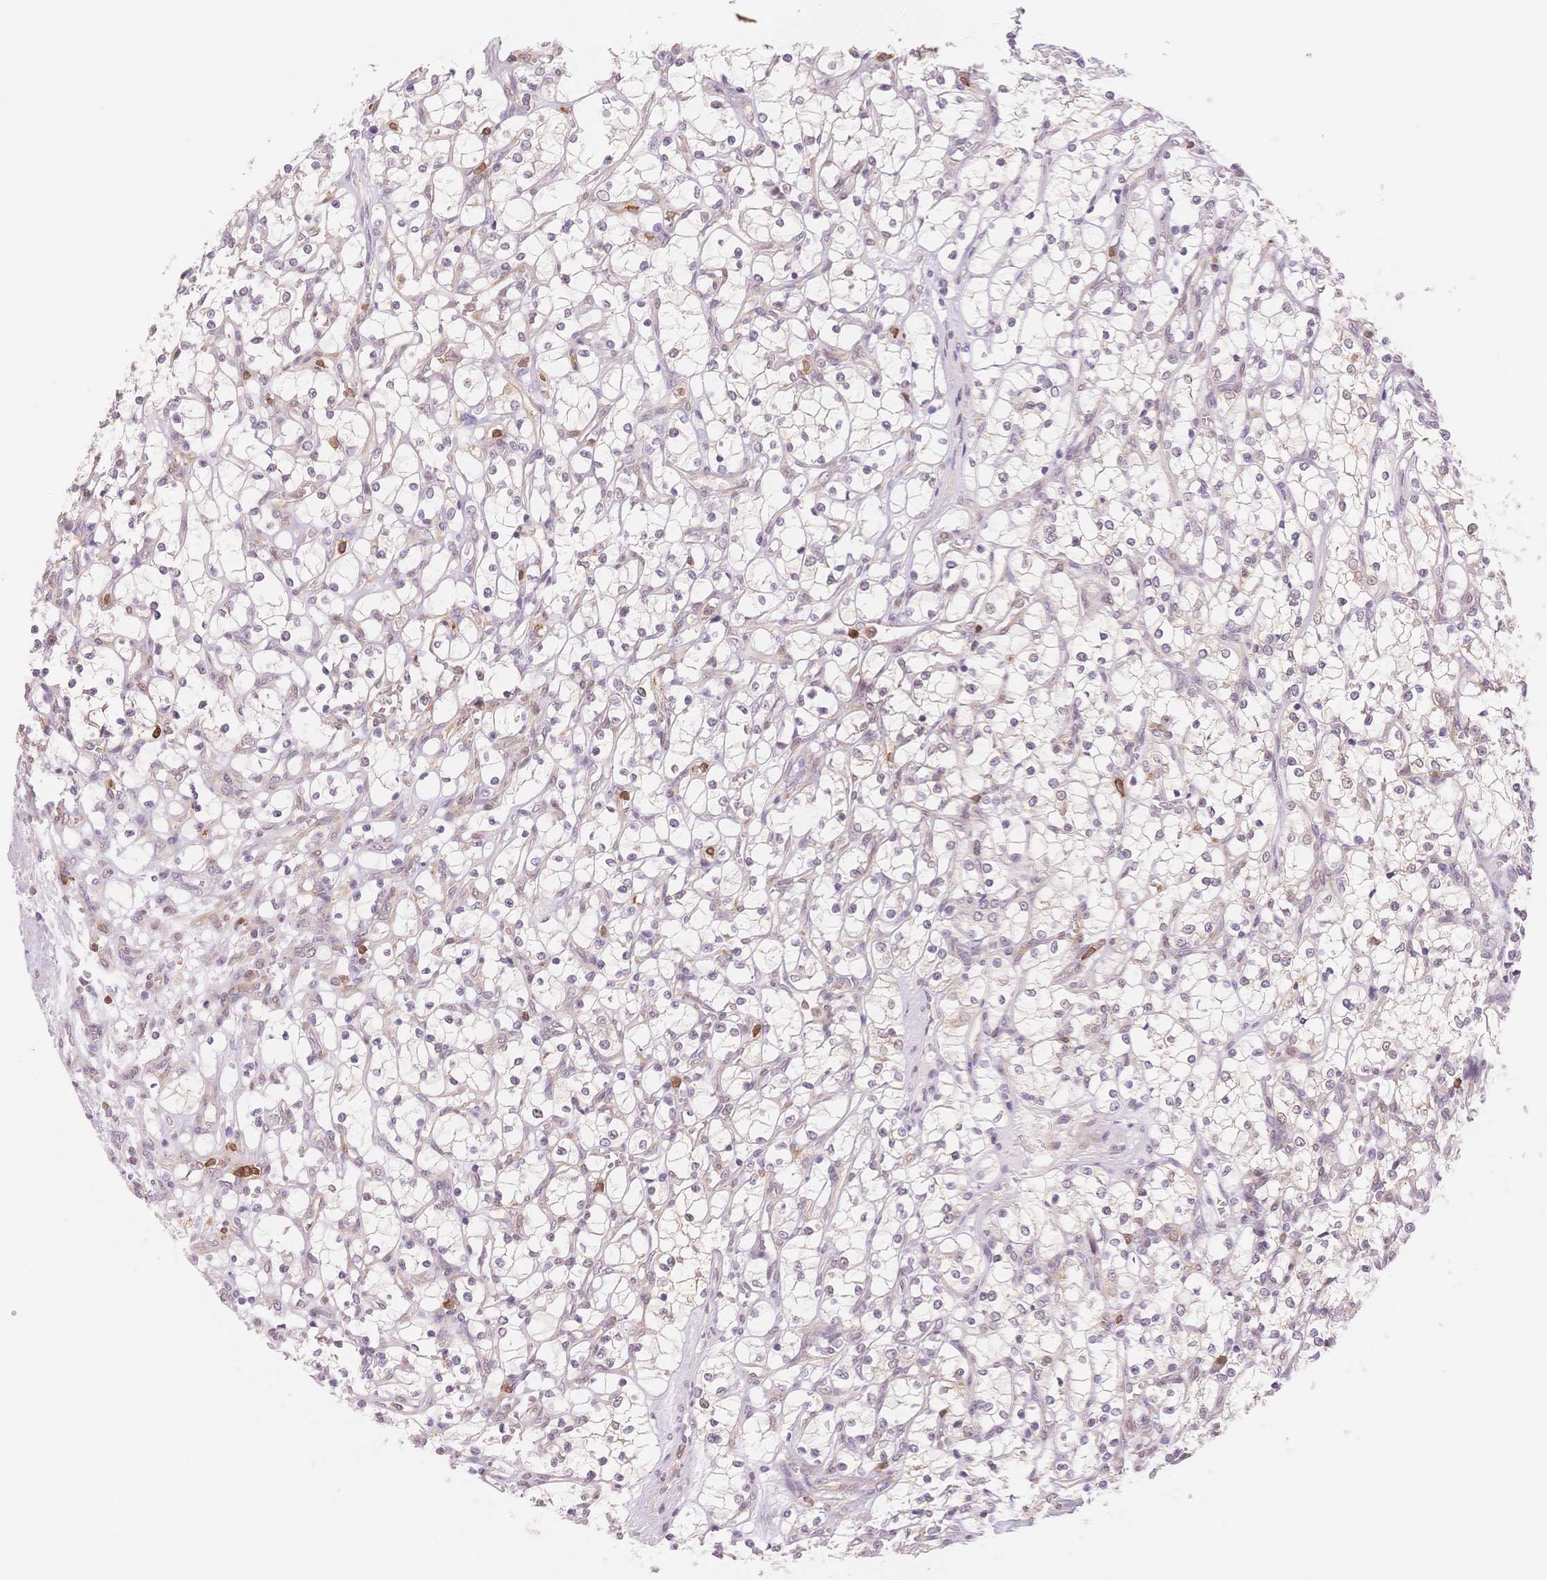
{"staining": {"intensity": "negative", "quantity": "none", "location": "none"}, "tissue": "renal cancer", "cell_type": "Tumor cells", "image_type": "cancer", "snomed": [{"axis": "morphology", "description": "Adenocarcinoma, NOS"}, {"axis": "topography", "description": "Kidney"}], "caption": "Micrograph shows no significant protein staining in tumor cells of adenocarcinoma (renal).", "gene": "STK39", "patient": {"sex": "female", "age": 69}}